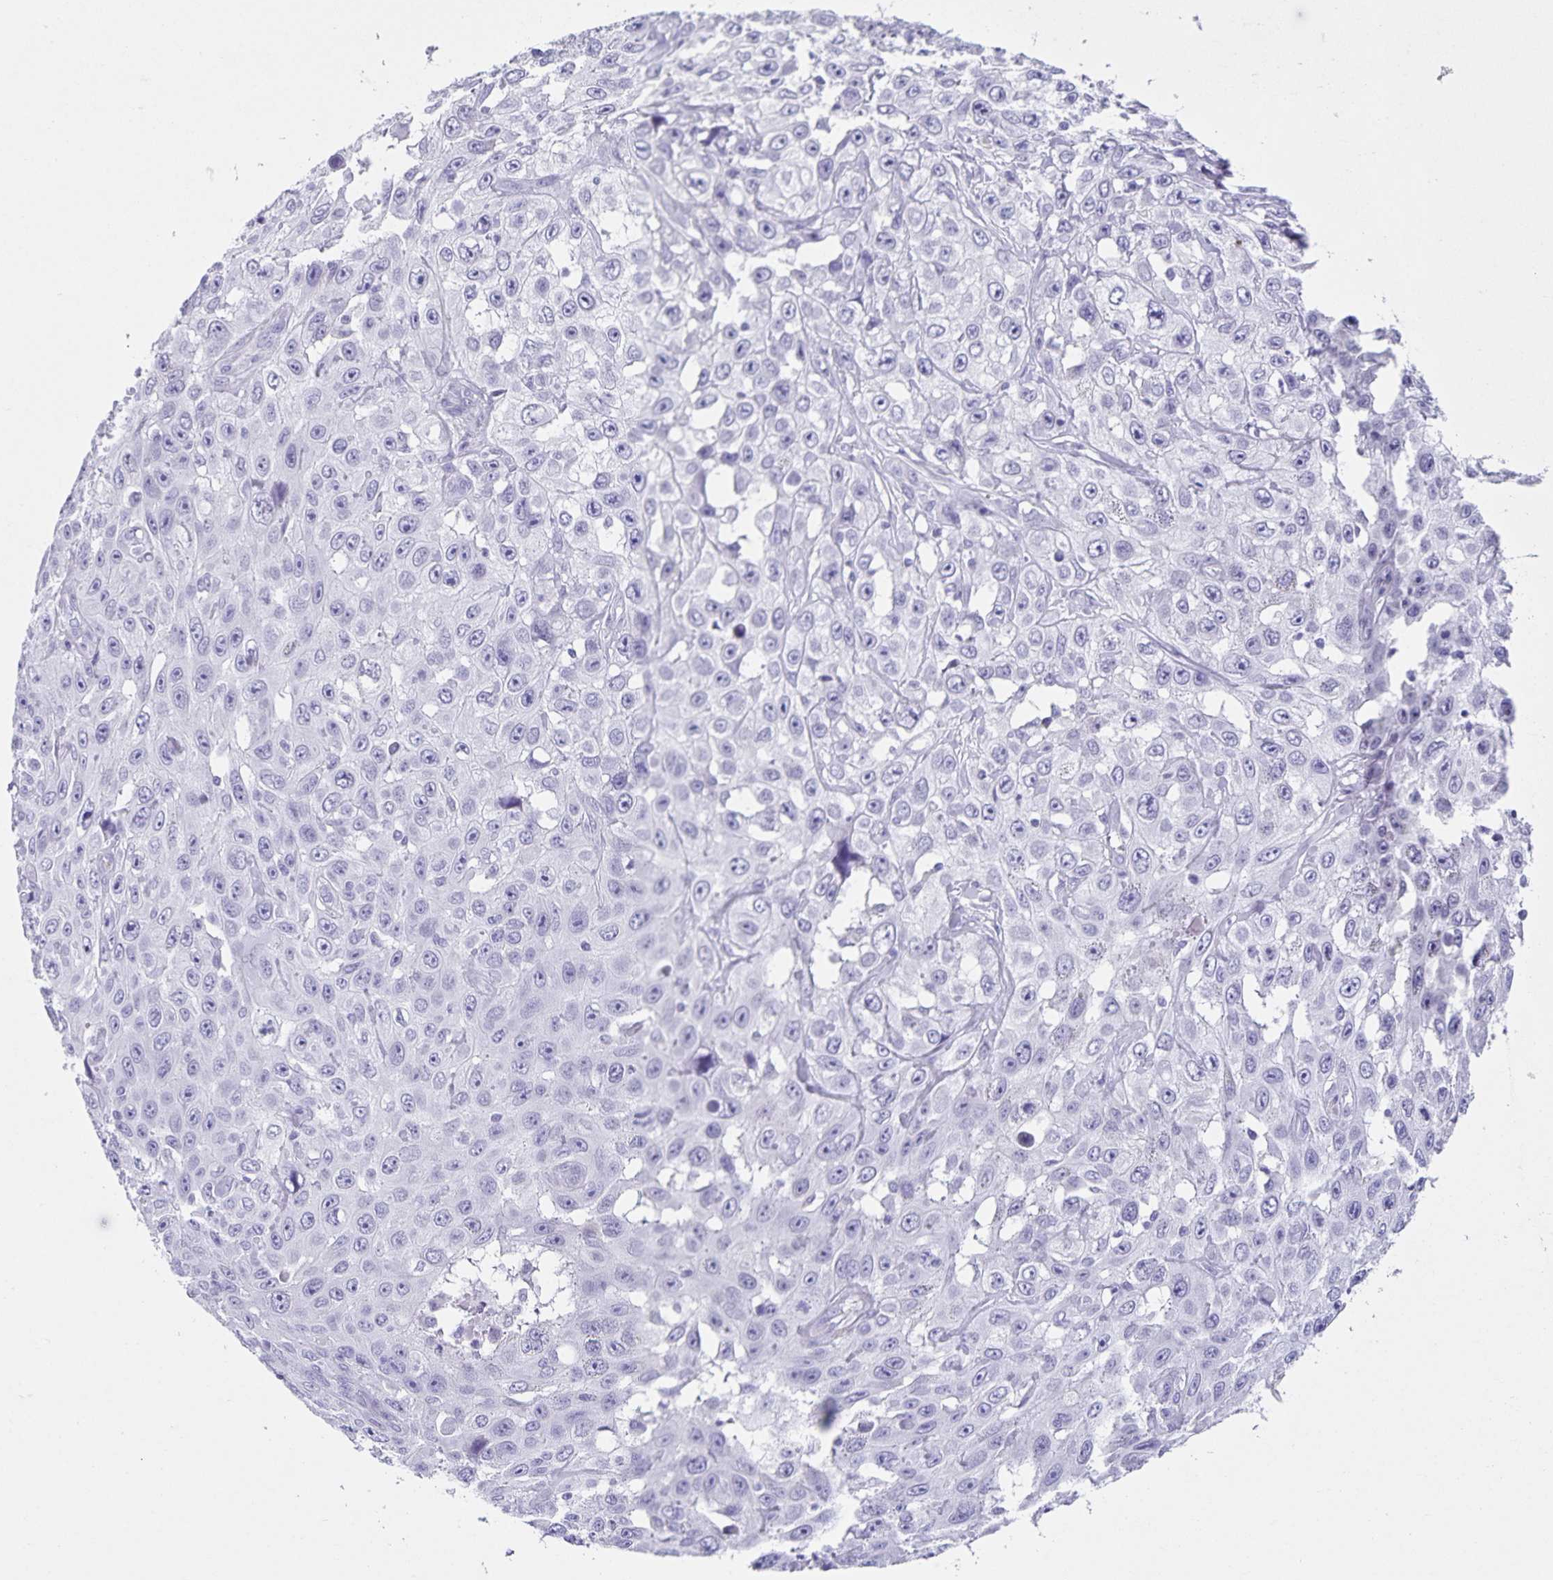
{"staining": {"intensity": "negative", "quantity": "none", "location": "none"}, "tissue": "skin cancer", "cell_type": "Tumor cells", "image_type": "cancer", "snomed": [{"axis": "morphology", "description": "Squamous cell carcinoma, NOS"}, {"axis": "topography", "description": "Skin"}], "caption": "The IHC image has no significant positivity in tumor cells of skin cancer (squamous cell carcinoma) tissue.", "gene": "C11orf42", "patient": {"sex": "male", "age": 82}}